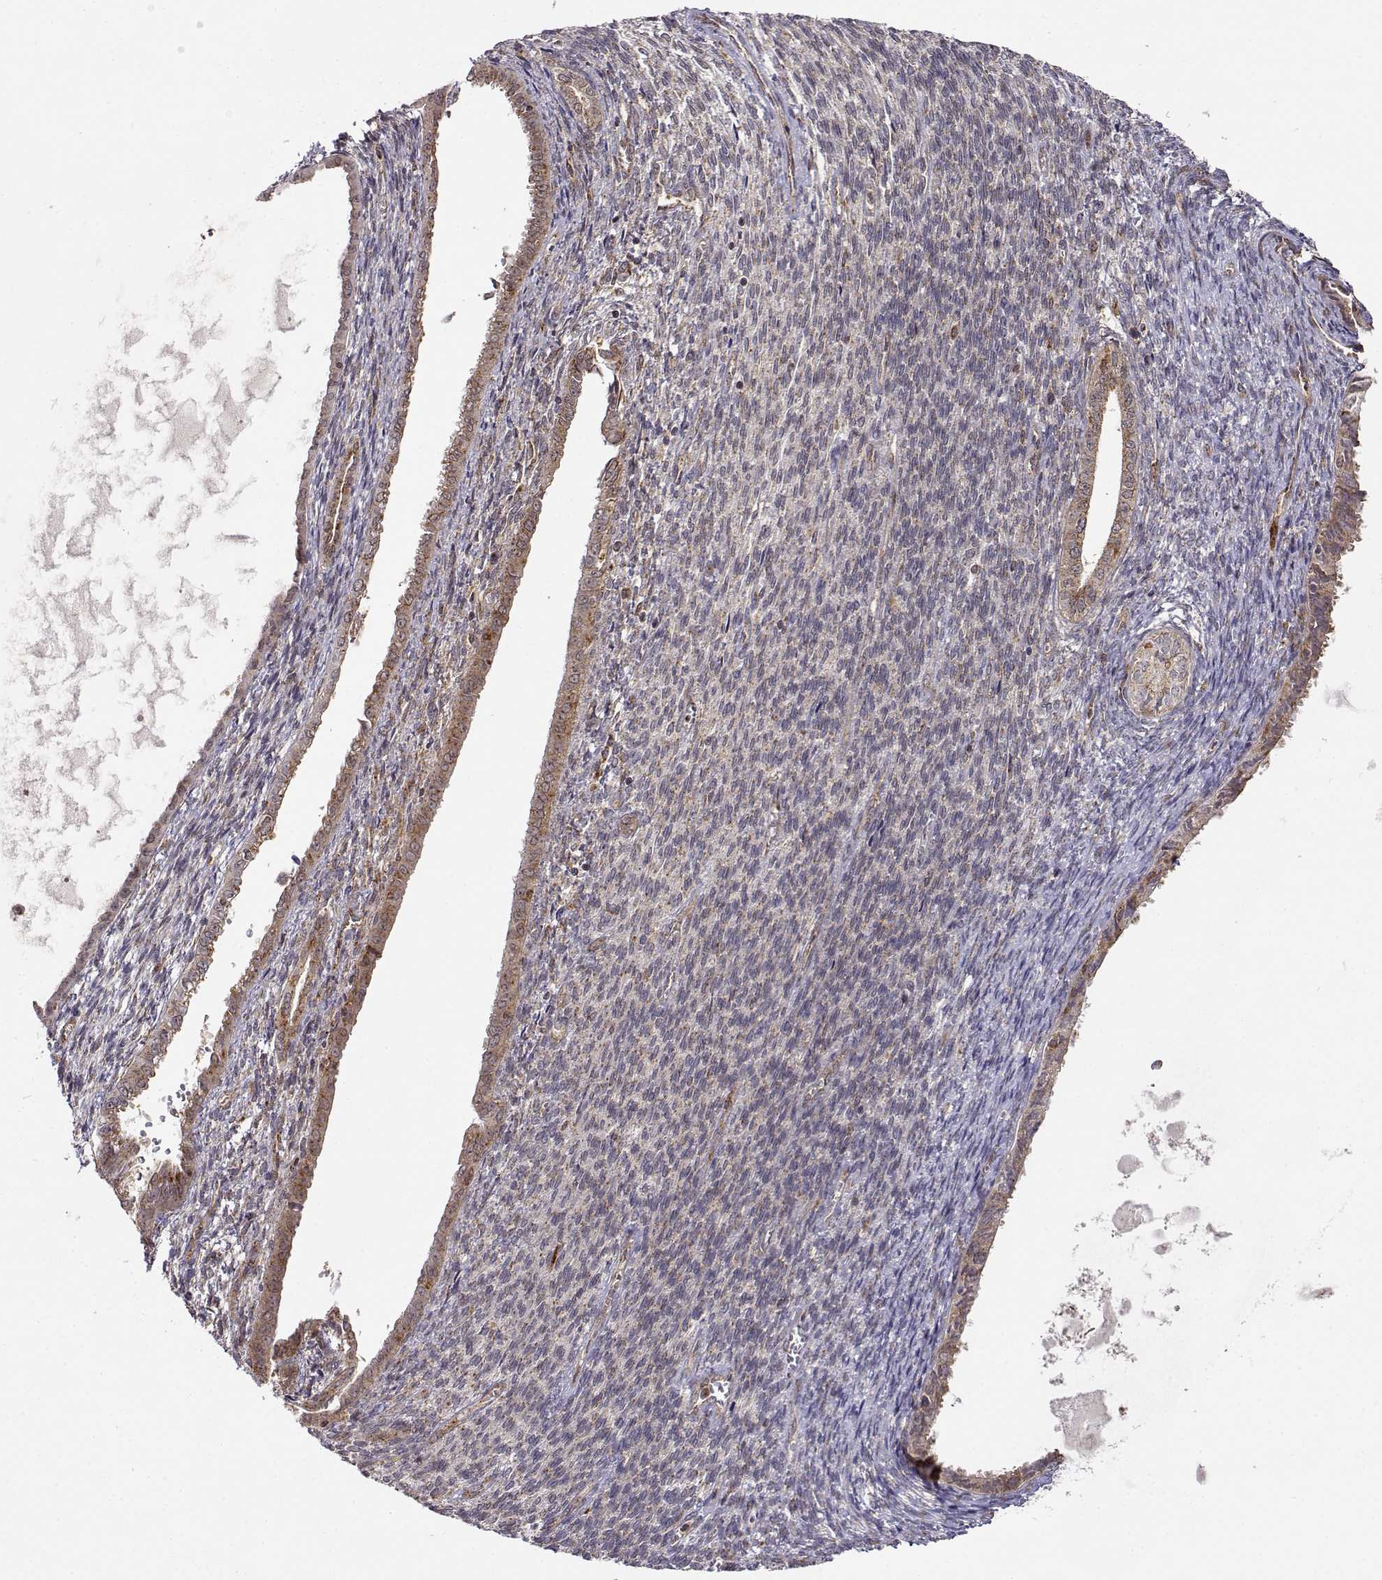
{"staining": {"intensity": "moderate", "quantity": ">75%", "location": "cytoplasmic/membranous"}, "tissue": "endometrial cancer", "cell_type": "Tumor cells", "image_type": "cancer", "snomed": [{"axis": "morphology", "description": "Adenocarcinoma, NOS"}, {"axis": "topography", "description": "Endometrium"}], "caption": "Protein staining of endometrial cancer tissue reveals moderate cytoplasmic/membranous staining in about >75% of tumor cells.", "gene": "RNF13", "patient": {"sex": "female", "age": 86}}